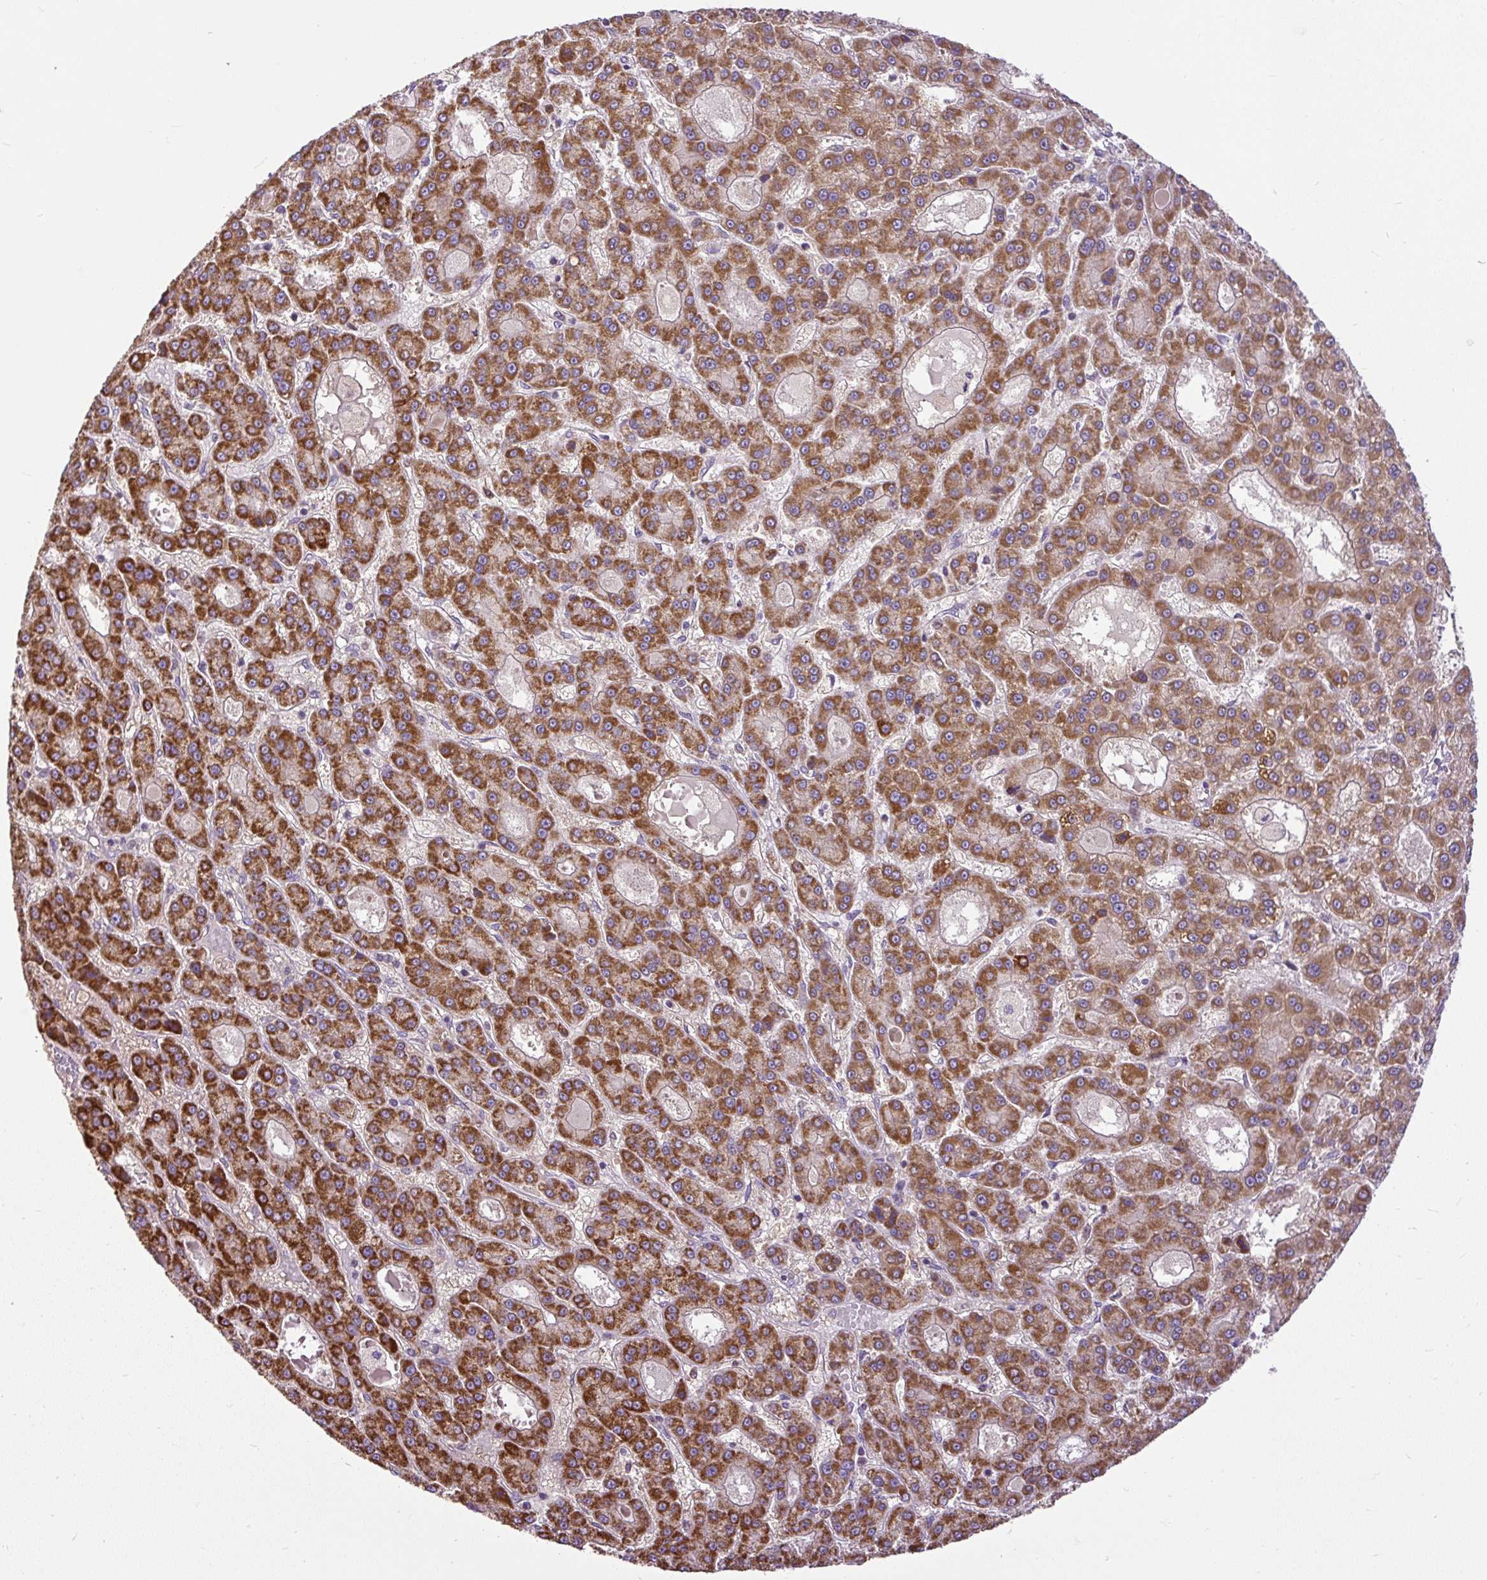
{"staining": {"intensity": "moderate", "quantity": ">75%", "location": "cytoplasmic/membranous"}, "tissue": "liver cancer", "cell_type": "Tumor cells", "image_type": "cancer", "snomed": [{"axis": "morphology", "description": "Carcinoma, Hepatocellular, NOS"}, {"axis": "topography", "description": "Liver"}], "caption": "Brown immunohistochemical staining in hepatocellular carcinoma (liver) displays moderate cytoplasmic/membranous expression in approximately >75% of tumor cells.", "gene": "TM2D3", "patient": {"sex": "male", "age": 70}}